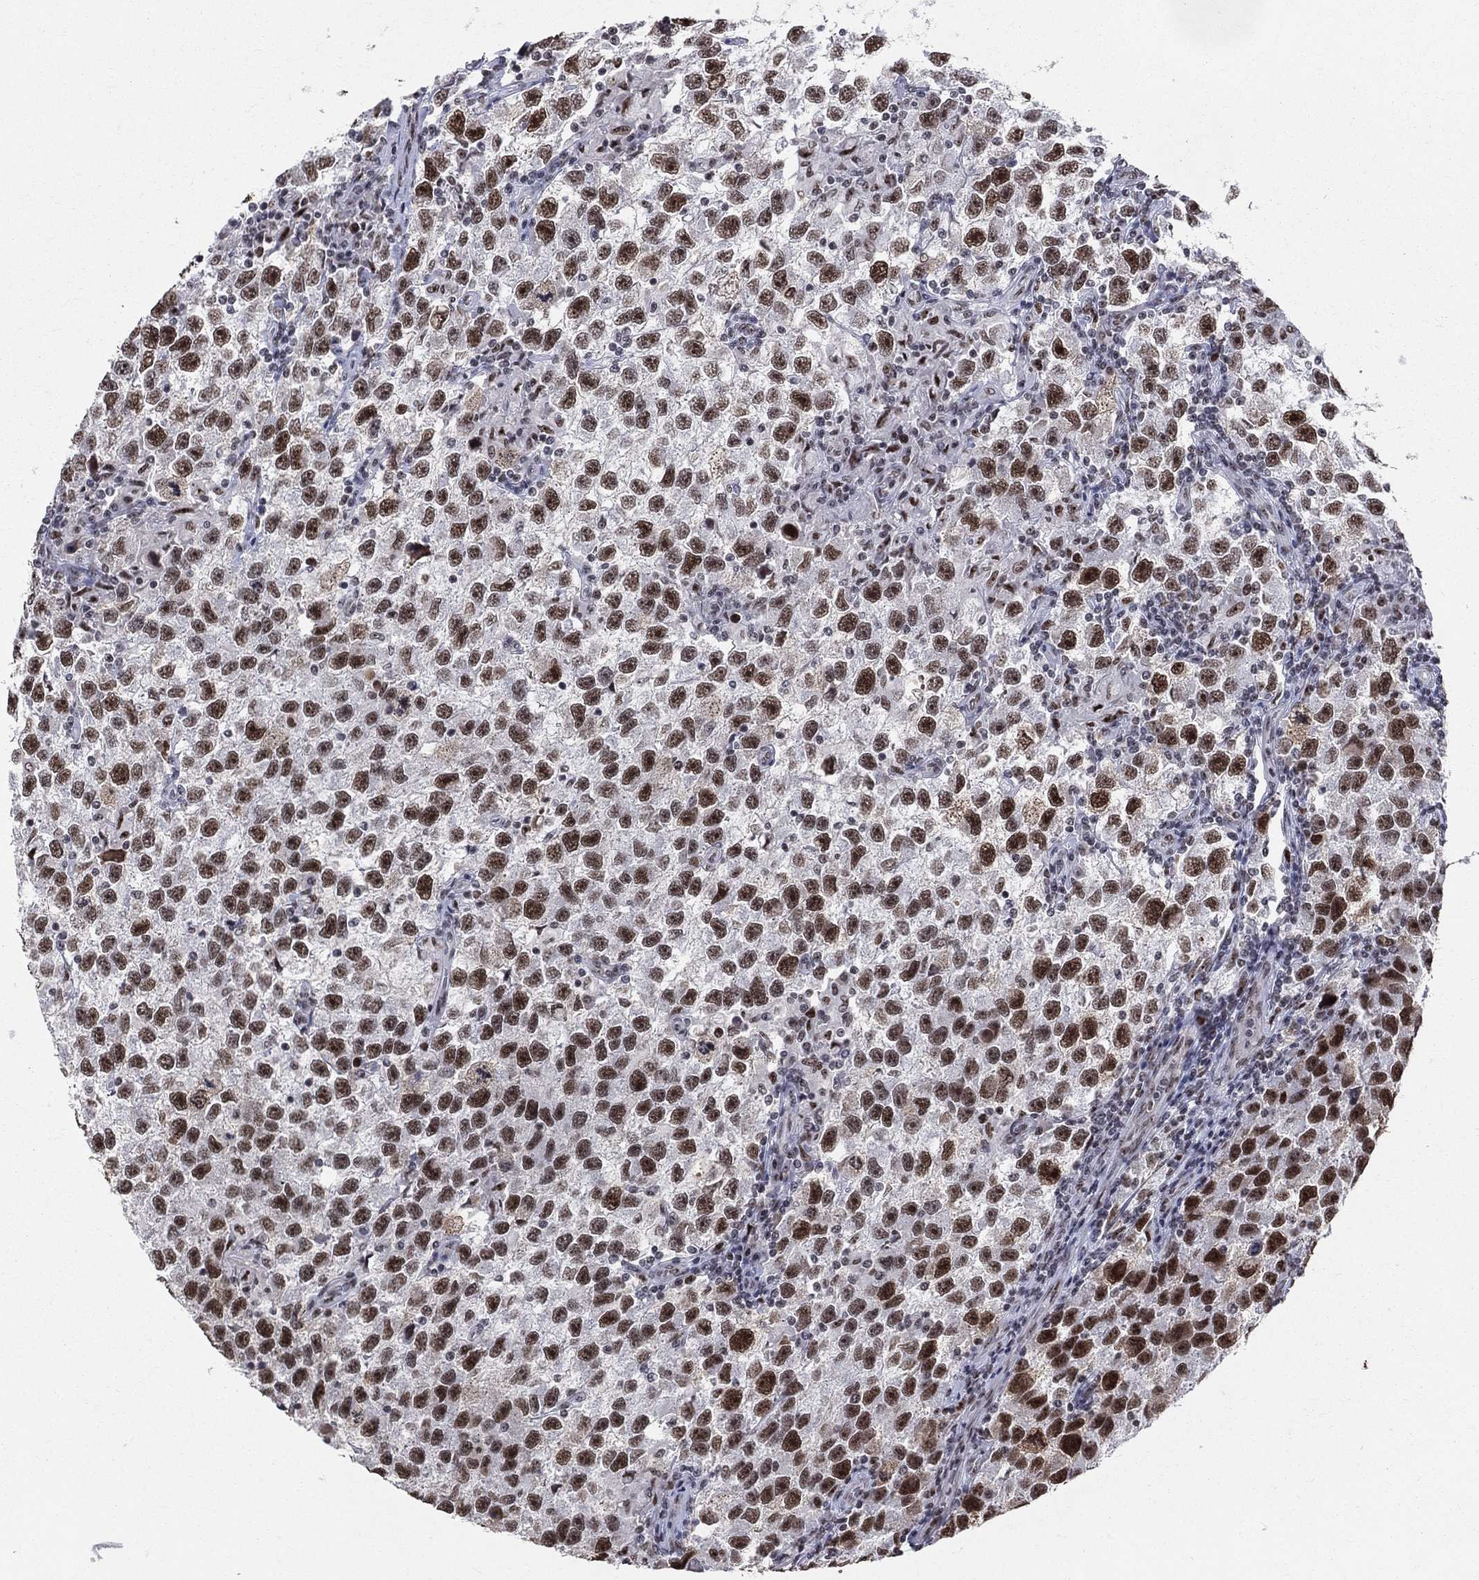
{"staining": {"intensity": "strong", "quantity": ">75%", "location": "nuclear"}, "tissue": "testis cancer", "cell_type": "Tumor cells", "image_type": "cancer", "snomed": [{"axis": "morphology", "description": "Seminoma, NOS"}, {"axis": "topography", "description": "Testis"}], "caption": "Testis cancer (seminoma) tissue reveals strong nuclear expression in approximately >75% of tumor cells", "gene": "CDK7", "patient": {"sex": "male", "age": 26}}